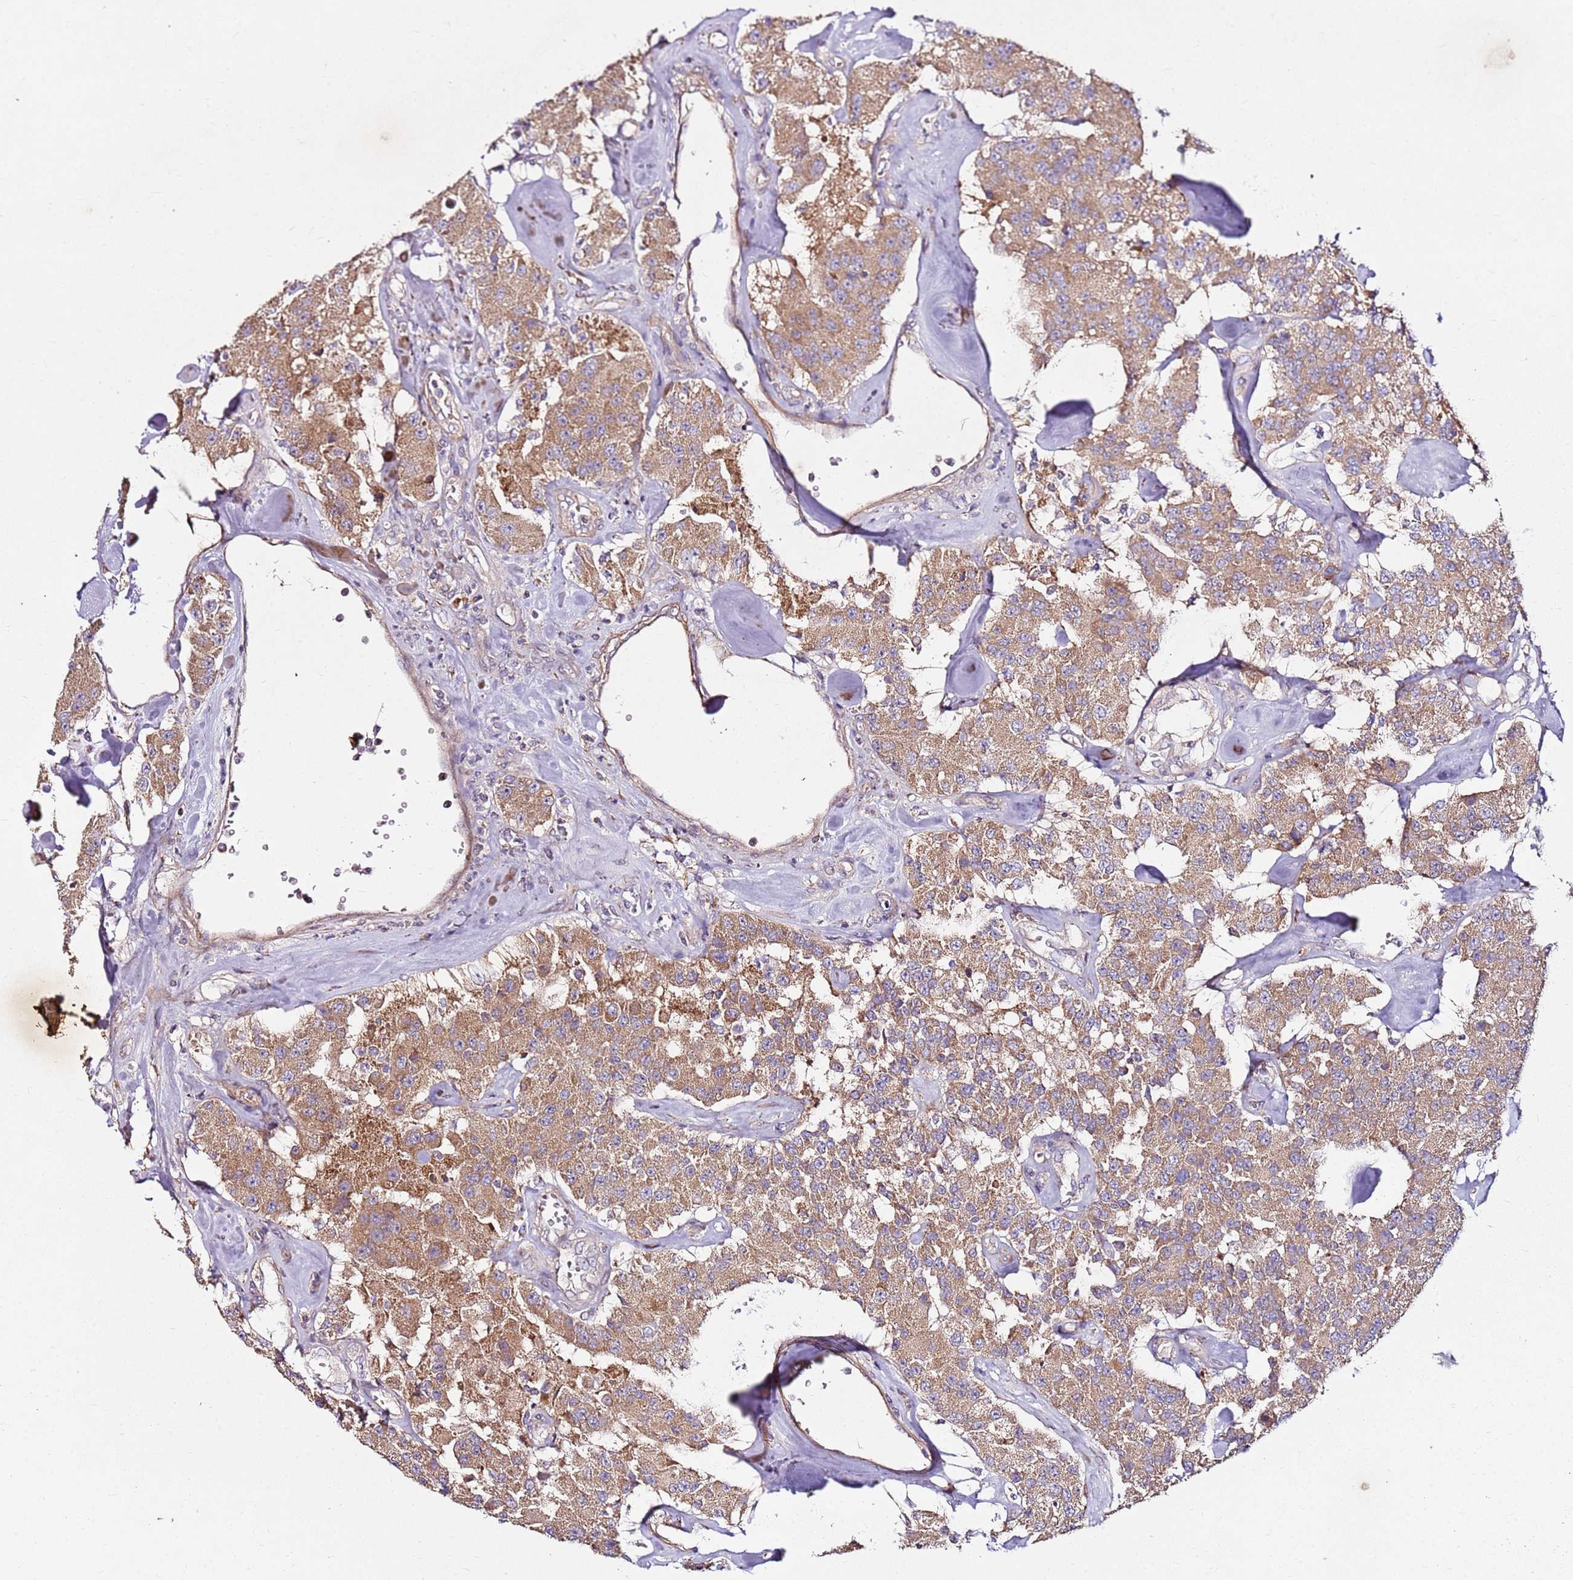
{"staining": {"intensity": "moderate", "quantity": ">75%", "location": "cytoplasmic/membranous"}, "tissue": "carcinoid", "cell_type": "Tumor cells", "image_type": "cancer", "snomed": [{"axis": "morphology", "description": "Carcinoid, malignant, NOS"}, {"axis": "topography", "description": "Pancreas"}], "caption": "Tumor cells reveal moderate cytoplasmic/membranous expression in approximately >75% of cells in carcinoid.", "gene": "KRTAP21-3", "patient": {"sex": "male", "age": 41}}